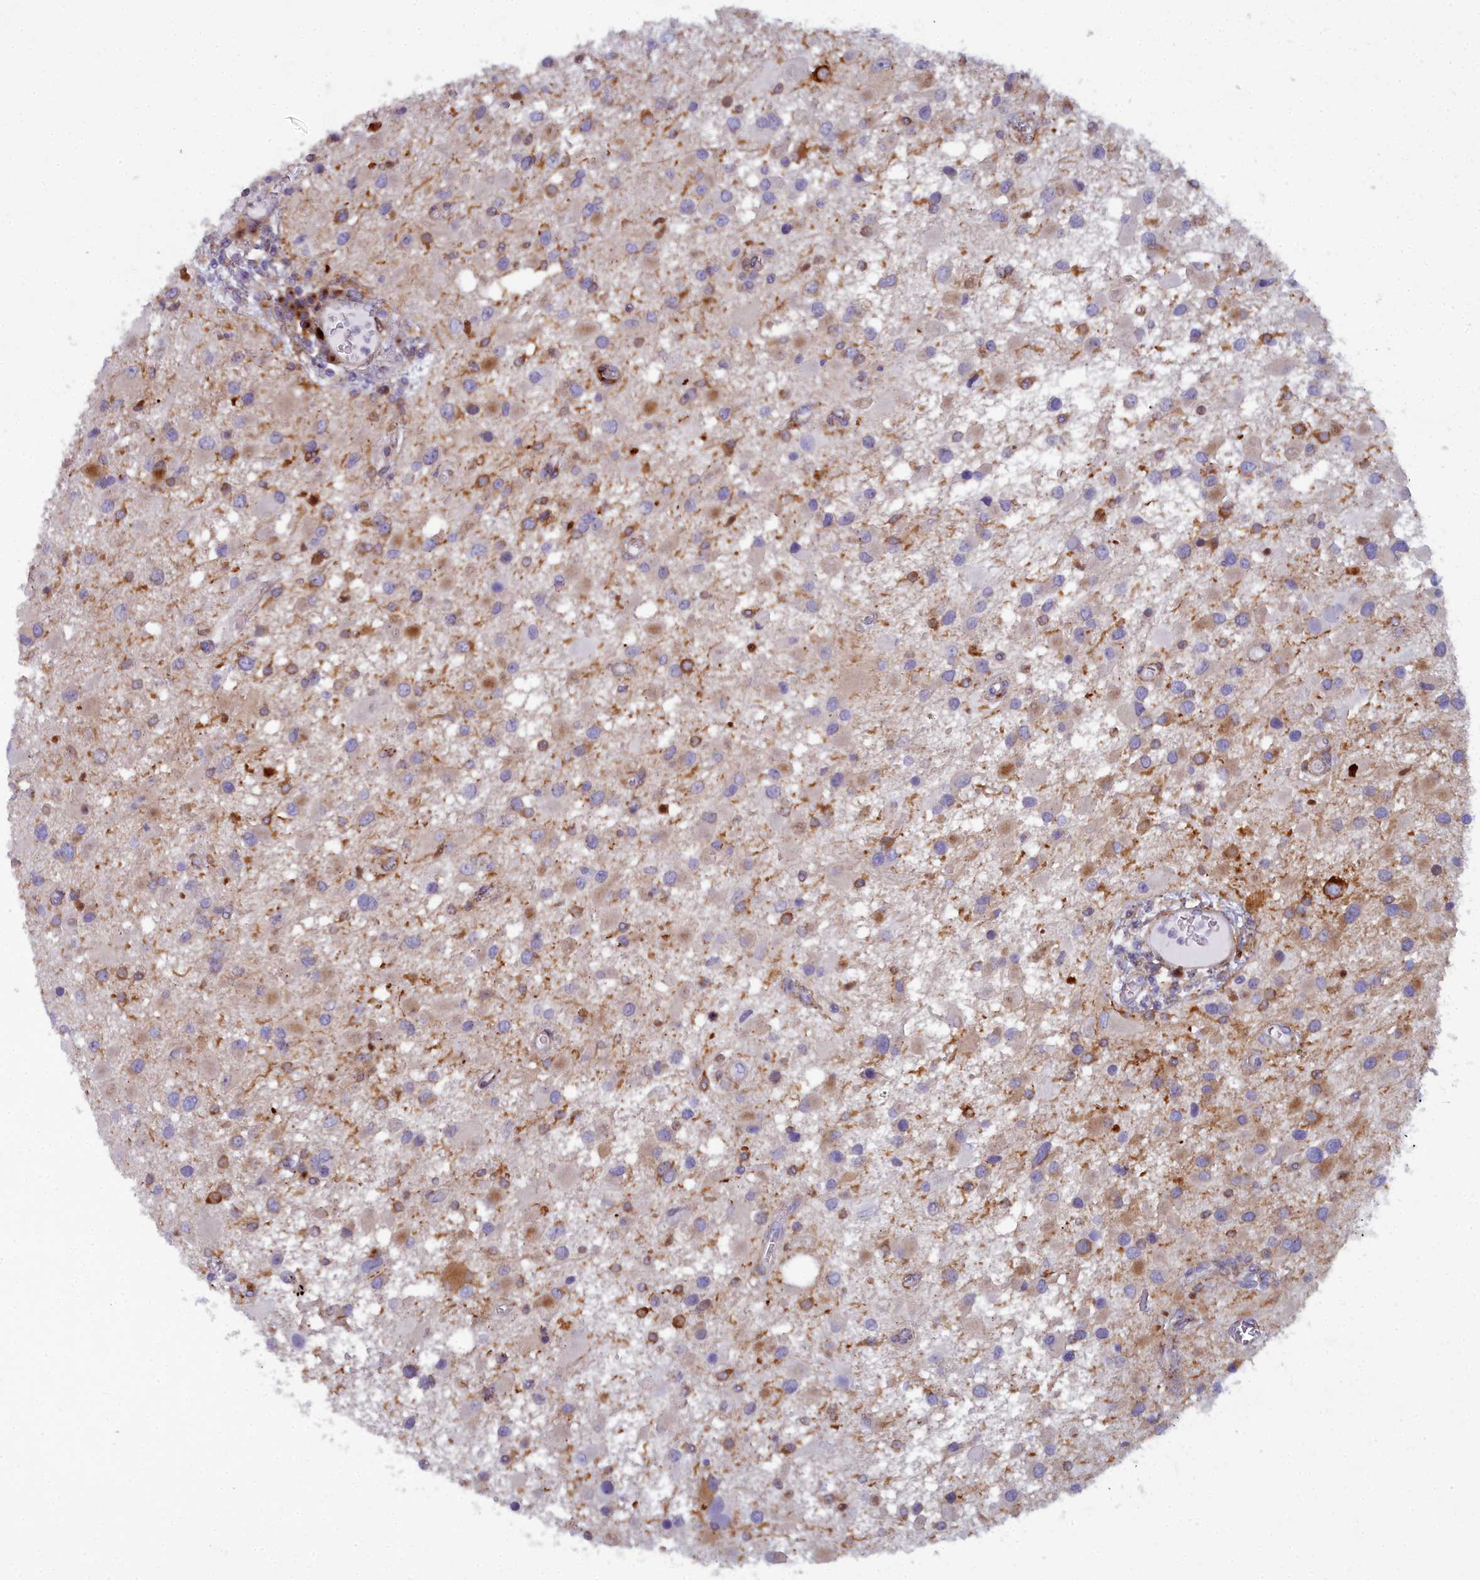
{"staining": {"intensity": "moderate", "quantity": "<25%", "location": "cytoplasmic/membranous"}, "tissue": "glioma", "cell_type": "Tumor cells", "image_type": "cancer", "snomed": [{"axis": "morphology", "description": "Glioma, malignant, High grade"}, {"axis": "topography", "description": "Brain"}], "caption": "High-grade glioma (malignant) tissue shows moderate cytoplasmic/membranous positivity in about <25% of tumor cells, visualized by immunohistochemistry. (DAB IHC, brown staining for protein, blue staining for nuclei).", "gene": "B9D2", "patient": {"sex": "male", "age": 53}}